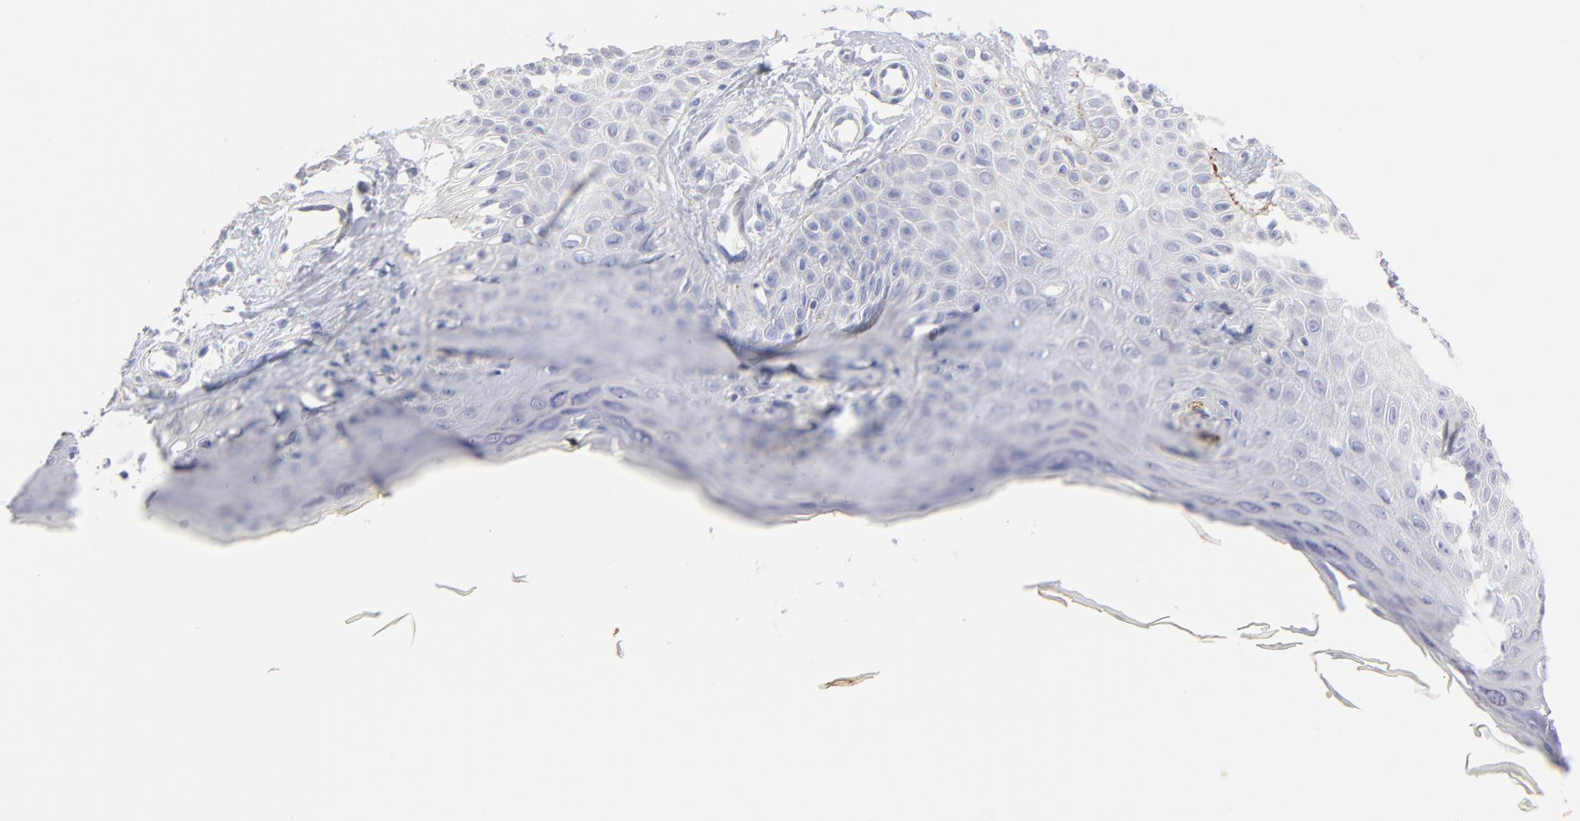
{"staining": {"intensity": "negative", "quantity": "none", "location": "none"}, "tissue": "skin cancer", "cell_type": "Tumor cells", "image_type": "cancer", "snomed": [{"axis": "morphology", "description": "Squamous cell carcinoma, NOS"}, {"axis": "topography", "description": "Skin"}], "caption": "The histopathology image reveals no staining of tumor cells in squamous cell carcinoma (skin).", "gene": "PLAT", "patient": {"sex": "female", "age": 40}}